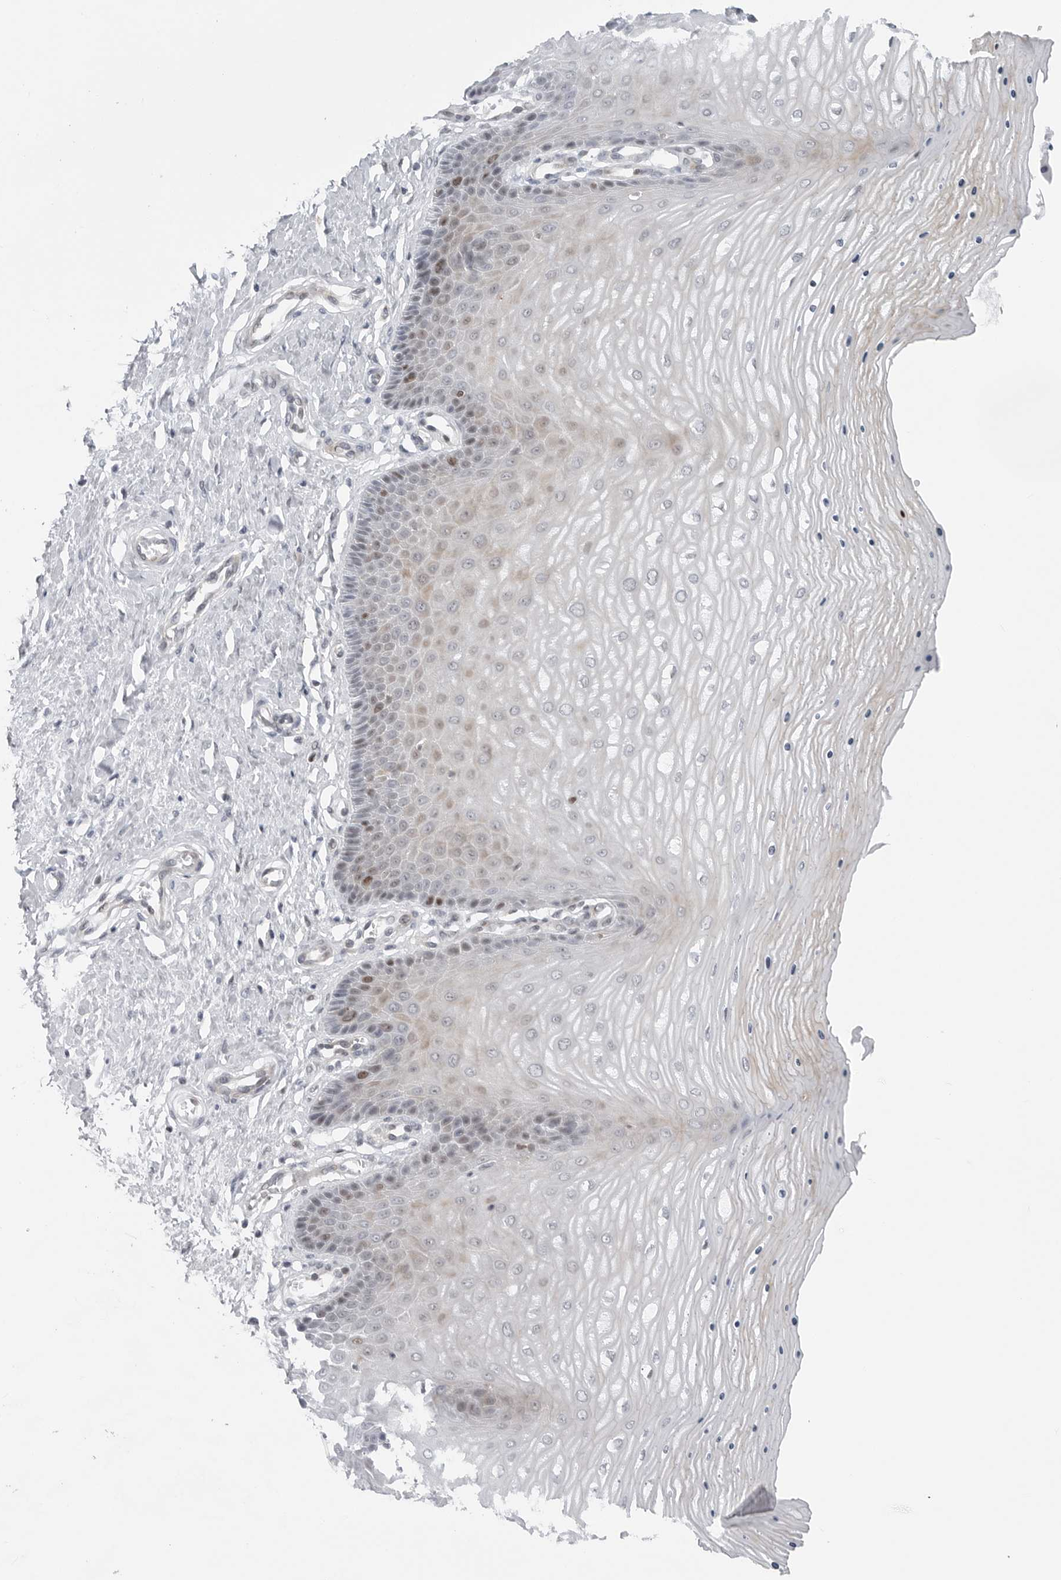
{"staining": {"intensity": "negative", "quantity": "none", "location": "none"}, "tissue": "cervix", "cell_type": "Glandular cells", "image_type": "normal", "snomed": [{"axis": "morphology", "description": "Normal tissue, NOS"}, {"axis": "topography", "description": "Cervix"}], "caption": "The micrograph demonstrates no staining of glandular cells in normal cervix.", "gene": "FAM135B", "patient": {"sex": "female", "age": 55}}